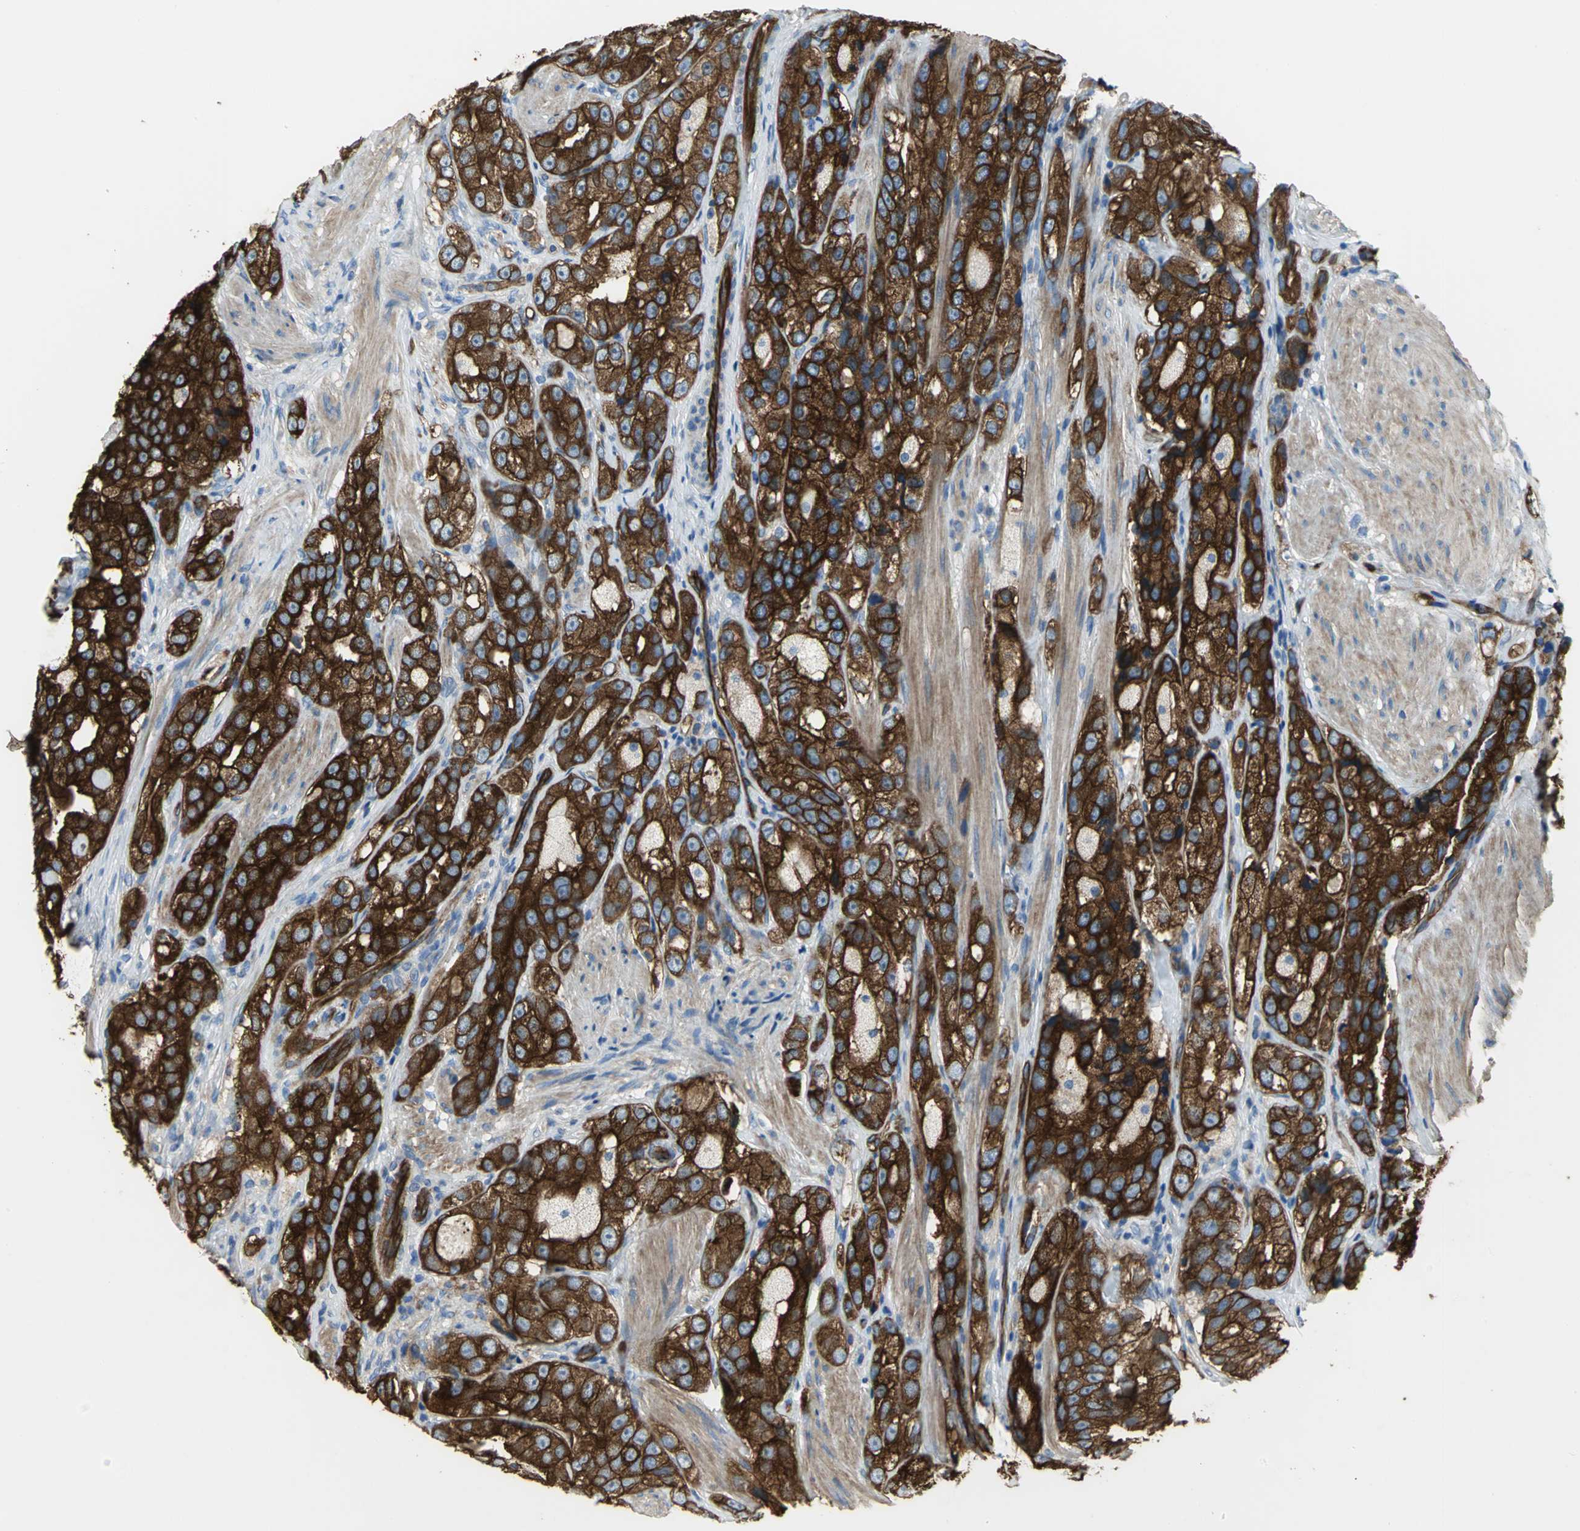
{"staining": {"intensity": "strong", "quantity": ">75%", "location": "cytoplasmic/membranous"}, "tissue": "prostate cancer", "cell_type": "Tumor cells", "image_type": "cancer", "snomed": [{"axis": "morphology", "description": "Adenocarcinoma, High grade"}, {"axis": "topography", "description": "Prostate"}], "caption": "Immunohistochemical staining of human prostate cancer exhibits high levels of strong cytoplasmic/membranous expression in approximately >75% of tumor cells.", "gene": "FLNB", "patient": {"sex": "male", "age": 63}}